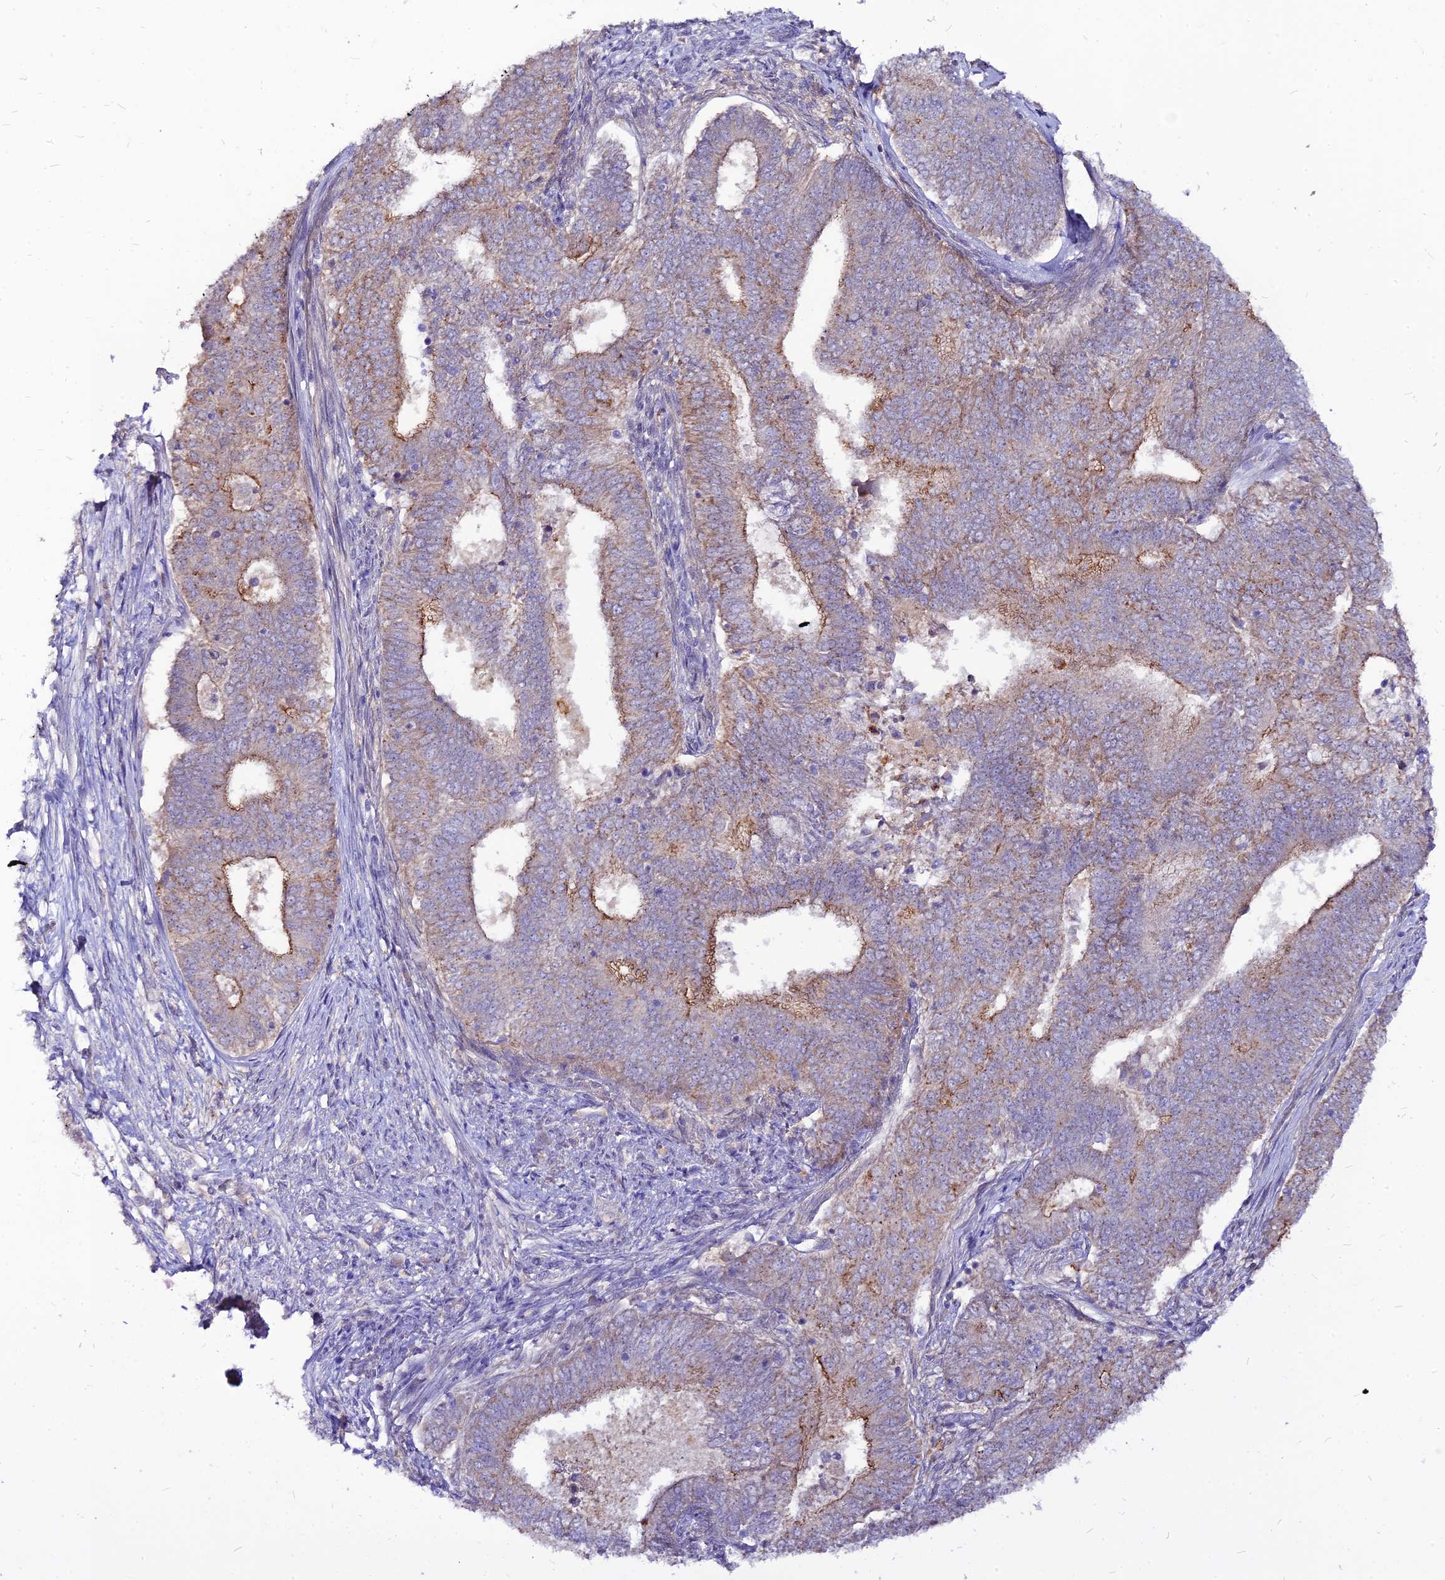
{"staining": {"intensity": "moderate", "quantity": "<25%", "location": "cytoplasmic/membranous"}, "tissue": "endometrial cancer", "cell_type": "Tumor cells", "image_type": "cancer", "snomed": [{"axis": "morphology", "description": "Adenocarcinoma, NOS"}, {"axis": "topography", "description": "Endometrium"}], "caption": "Endometrial adenocarcinoma tissue displays moderate cytoplasmic/membranous staining in approximately <25% of tumor cells, visualized by immunohistochemistry. (DAB = brown stain, brightfield microscopy at high magnification).", "gene": "CZIB", "patient": {"sex": "female", "age": 62}}